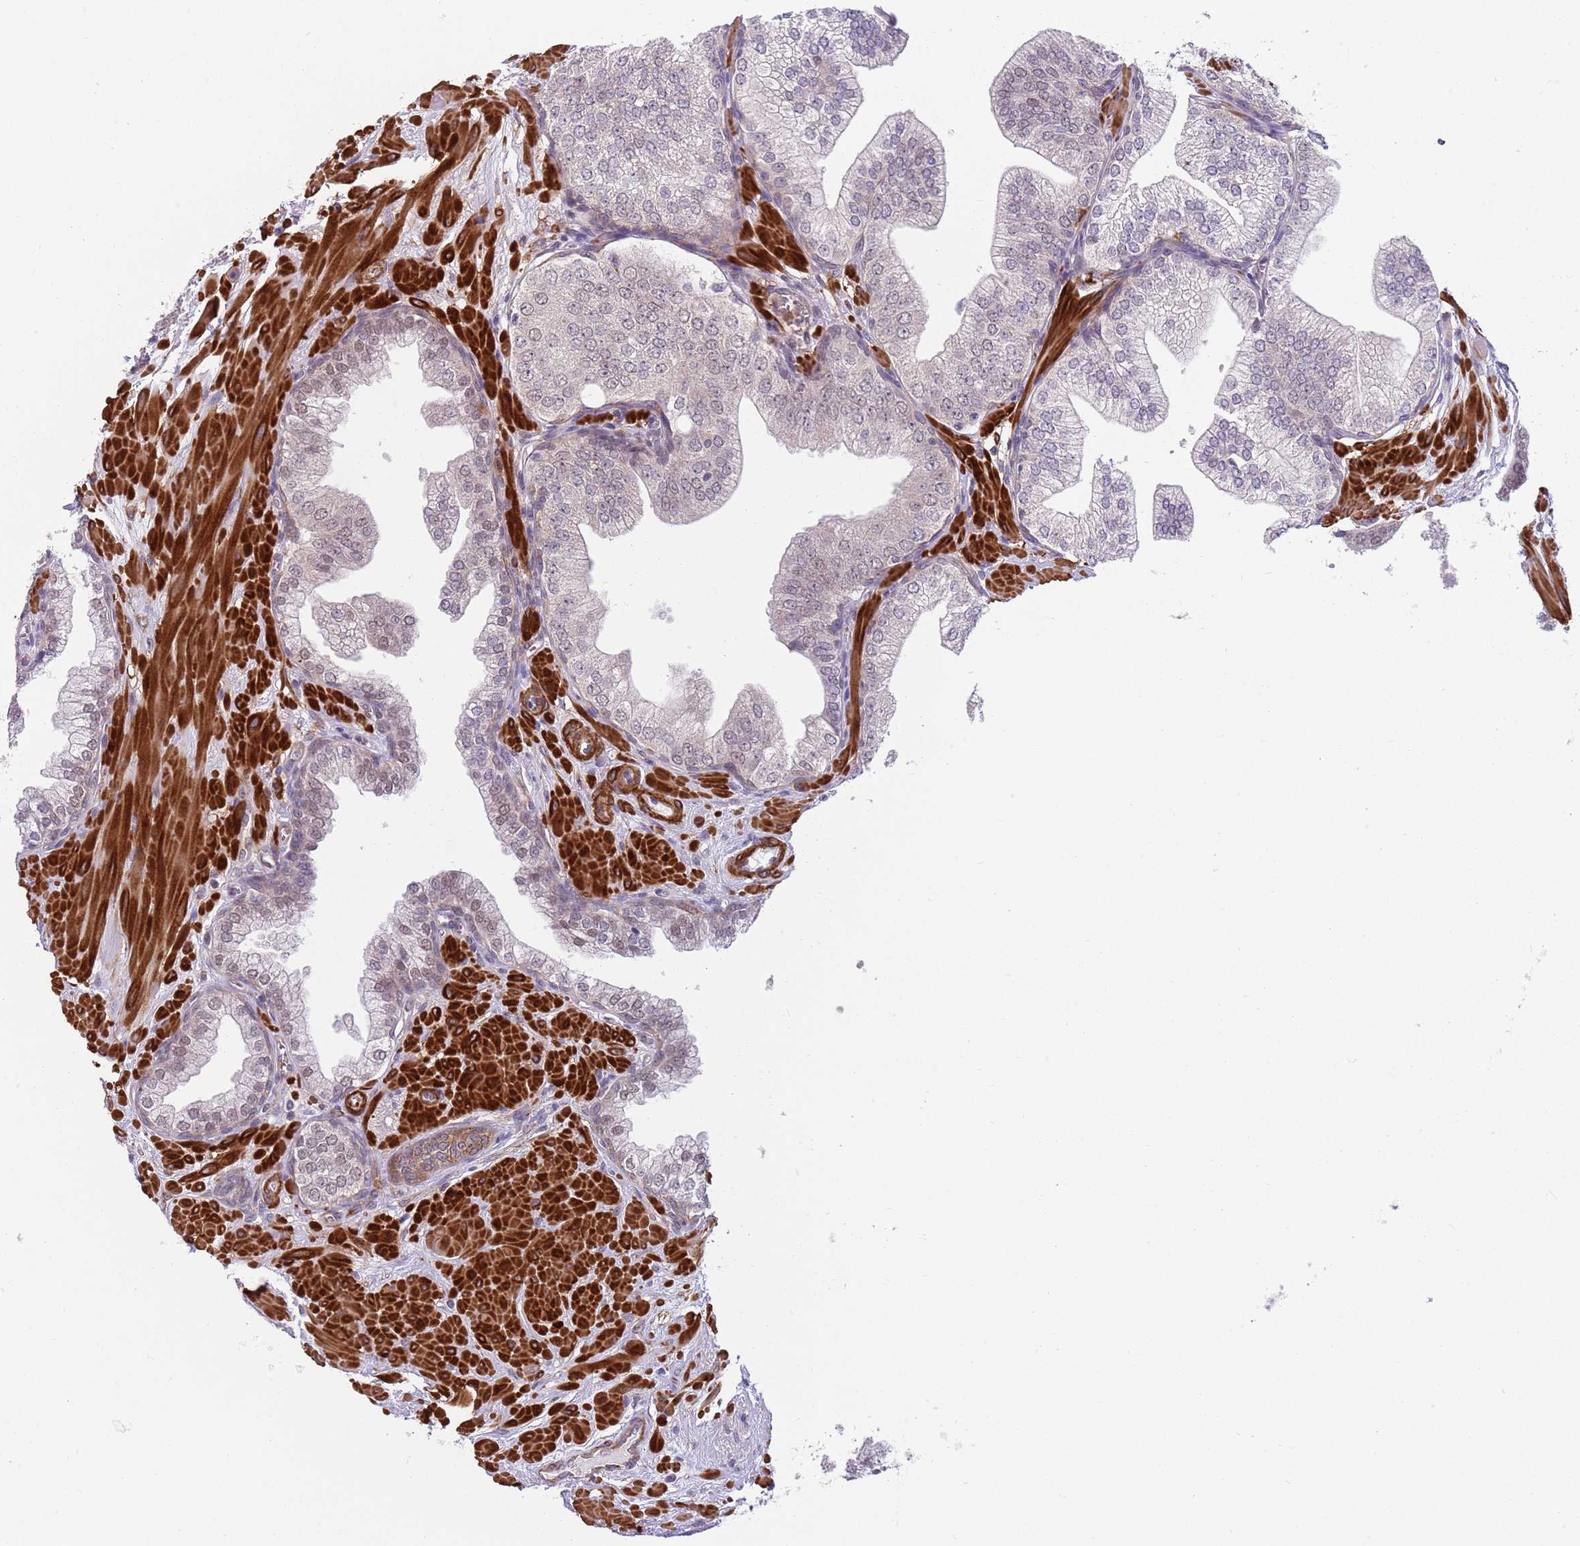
{"staining": {"intensity": "weak", "quantity": "25%-75%", "location": "nuclear"}, "tissue": "prostate", "cell_type": "Glandular cells", "image_type": "normal", "snomed": [{"axis": "morphology", "description": "Normal tissue, NOS"}, {"axis": "topography", "description": "Prostate"}], "caption": "Weak nuclear protein positivity is appreciated in about 25%-75% of glandular cells in prostate. The staining was performed using DAB (3,3'-diaminobenzidine), with brown indicating positive protein expression. Nuclei are stained blue with hematoxylin.", "gene": "SEPHS2", "patient": {"sex": "male", "age": 60}}